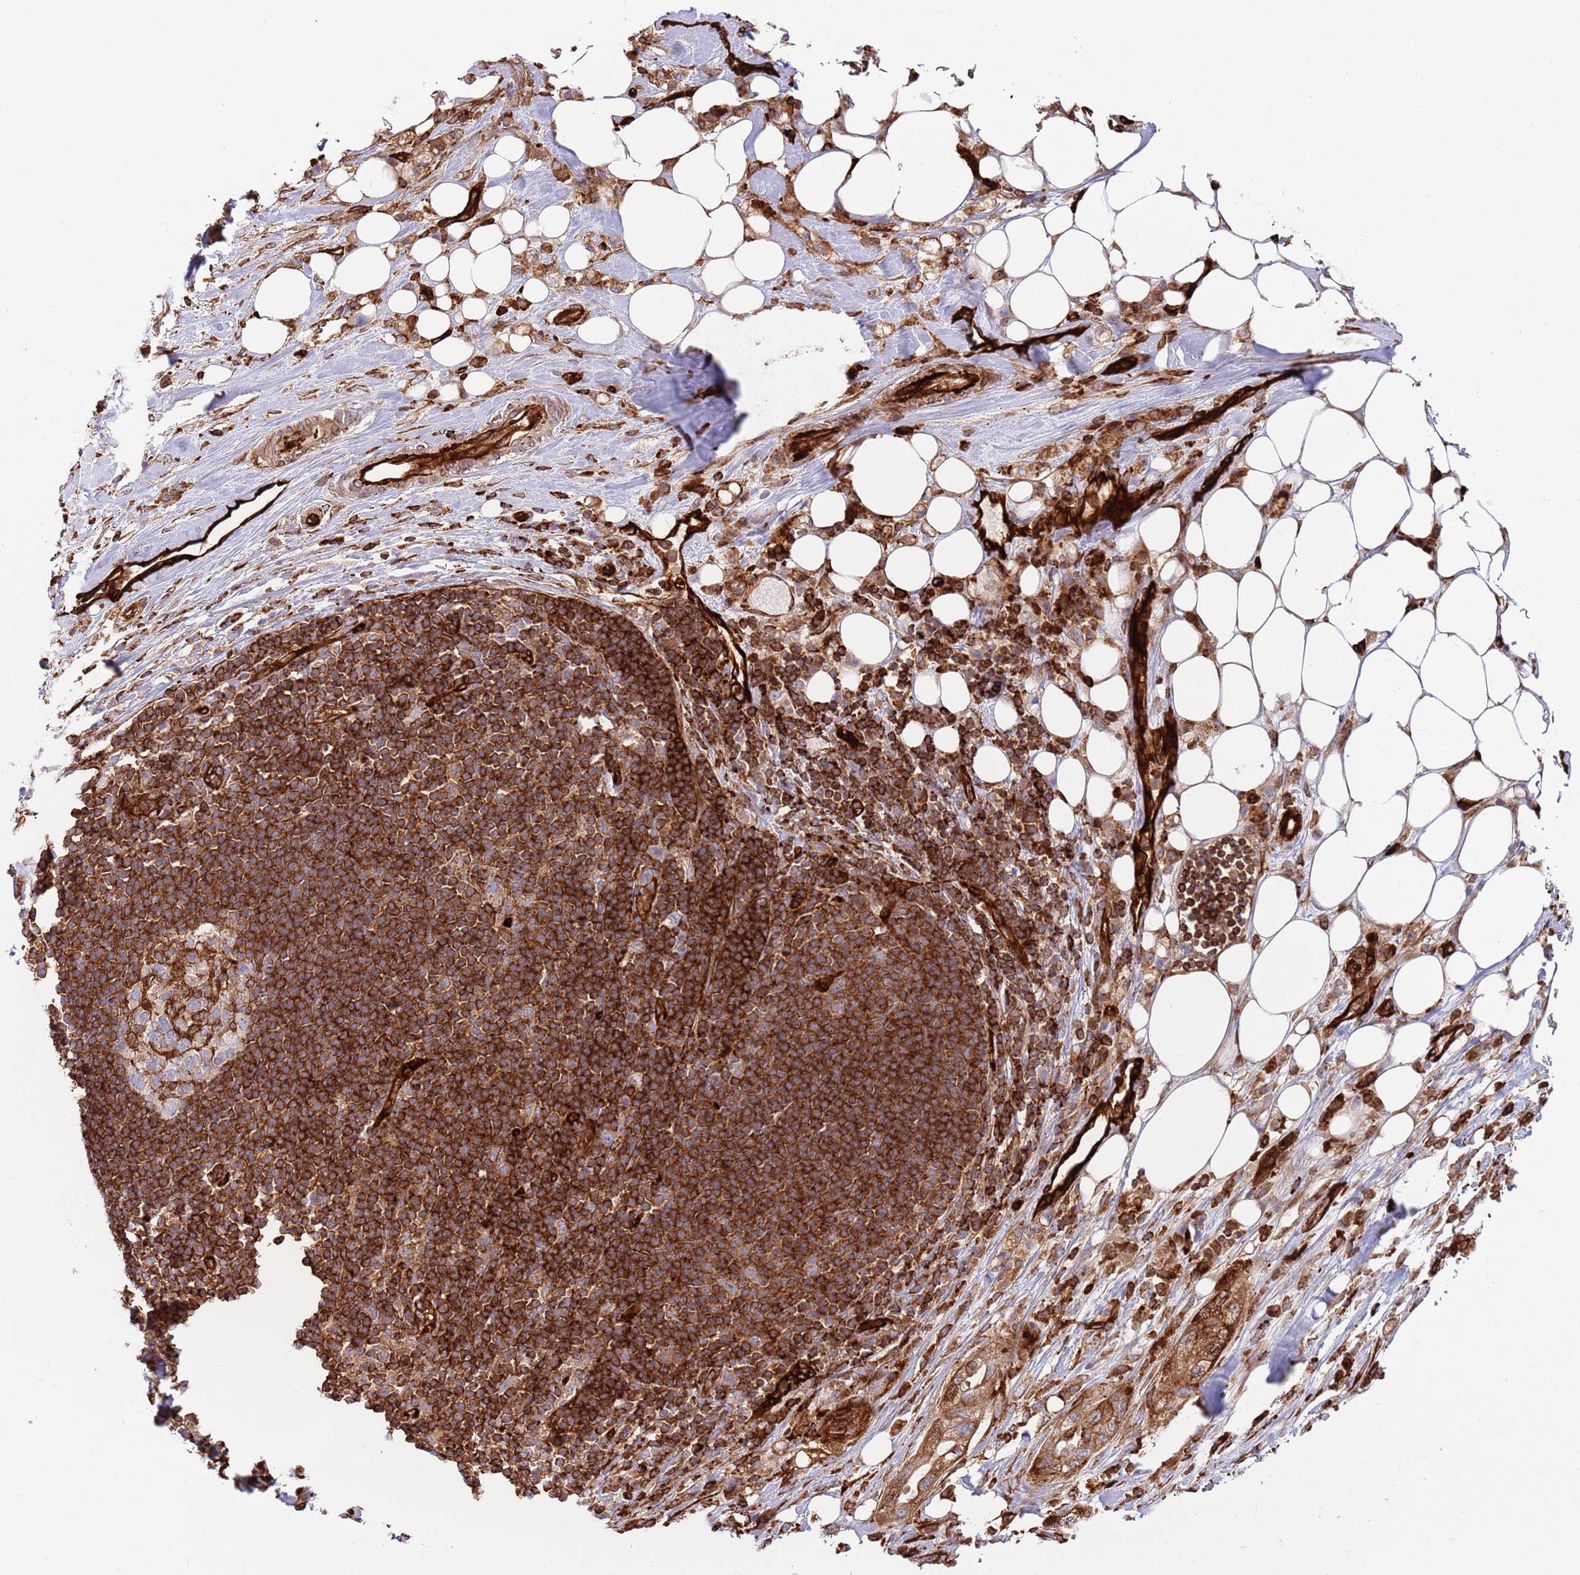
{"staining": {"intensity": "strong", "quantity": "25%-75%", "location": "cytoplasmic/membranous"}, "tissue": "pancreatic cancer", "cell_type": "Tumor cells", "image_type": "cancer", "snomed": [{"axis": "morphology", "description": "Adenocarcinoma, NOS"}, {"axis": "topography", "description": "Pancreas"}], "caption": "Immunohistochemistry (IHC) histopathology image of human pancreatic adenocarcinoma stained for a protein (brown), which demonstrates high levels of strong cytoplasmic/membranous positivity in approximately 25%-75% of tumor cells.", "gene": "KBTBD7", "patient": {"sex": "male", "age": 44}}